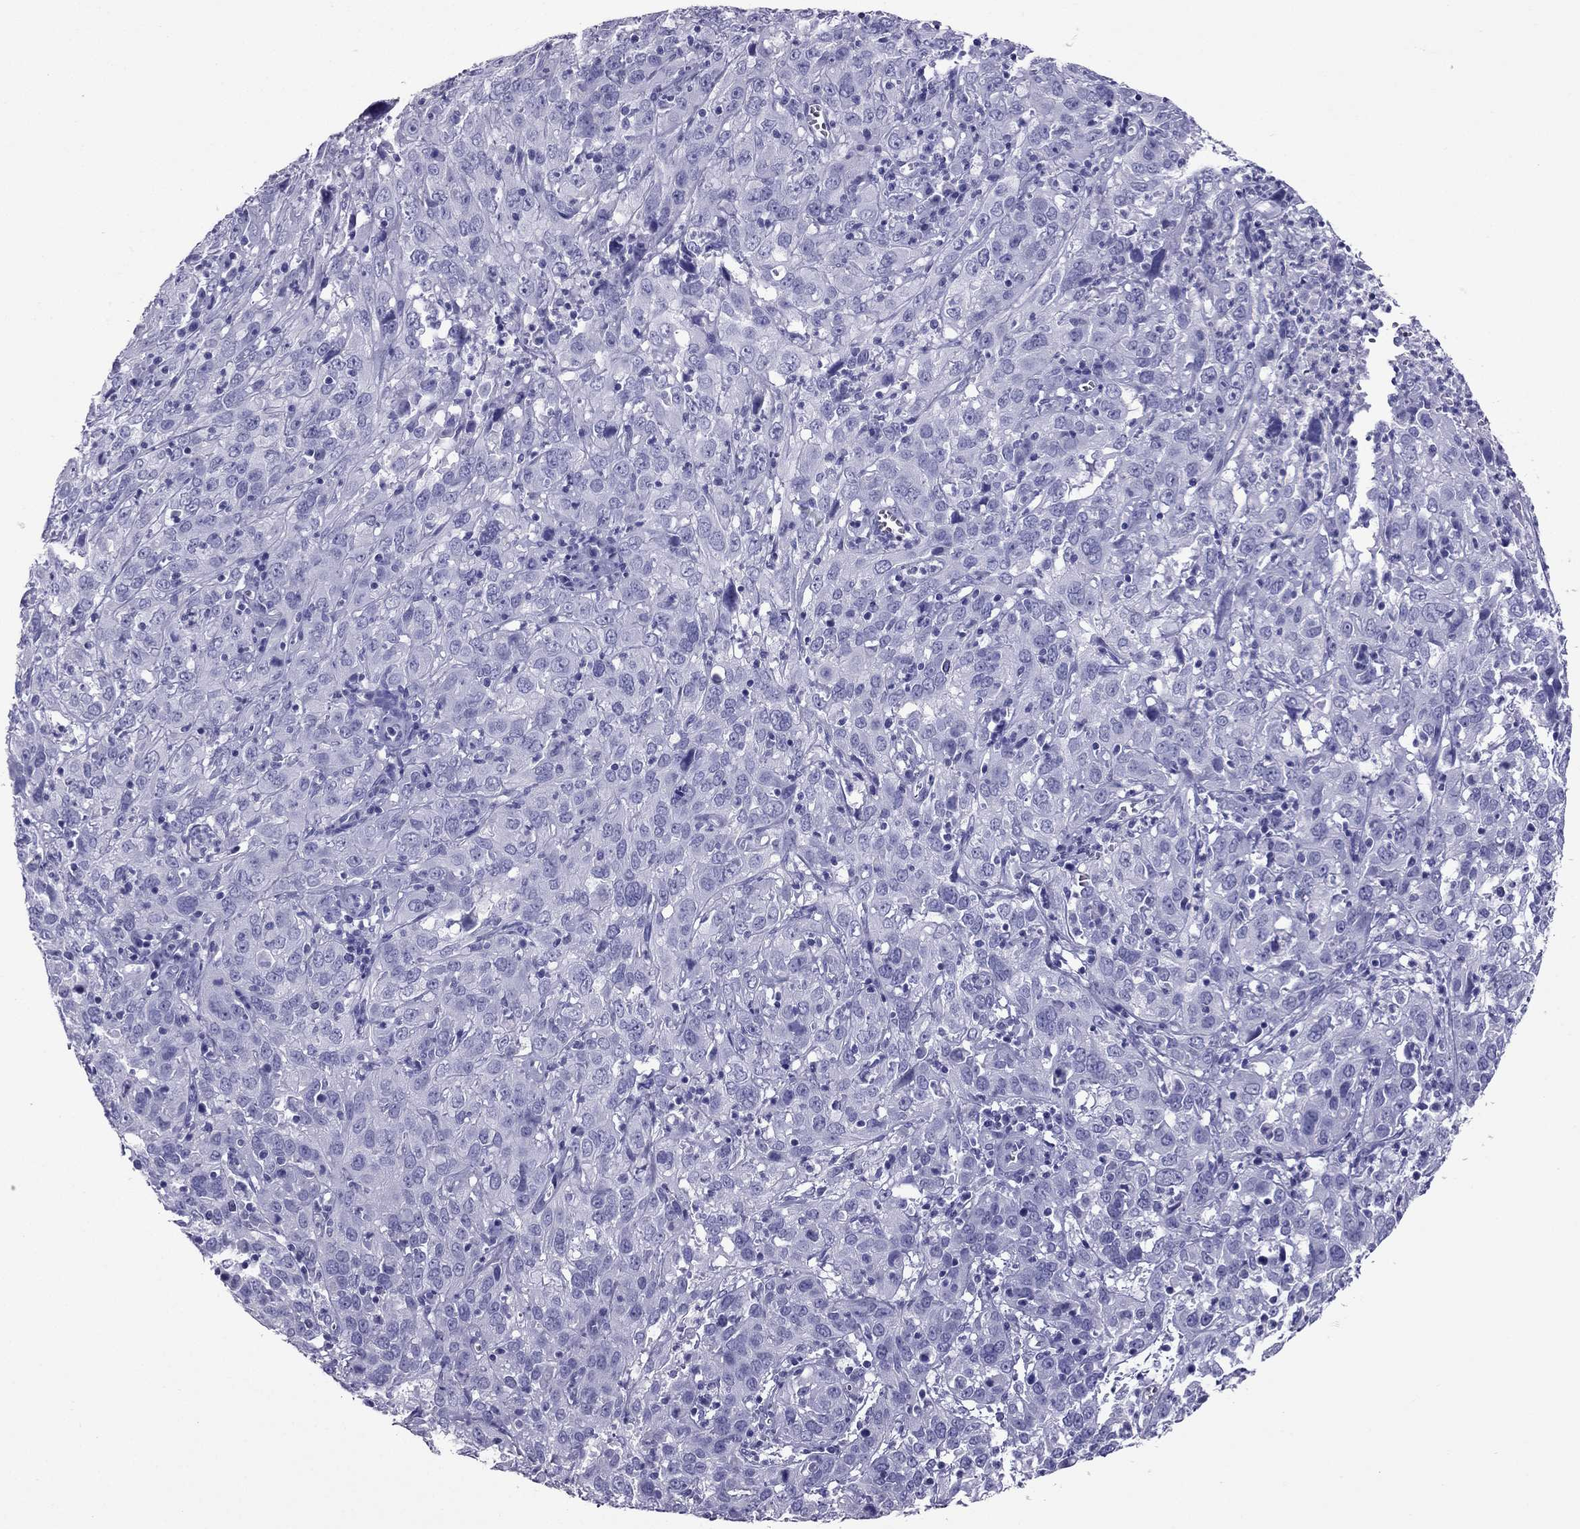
{"staining": {"intensity": "negative", "quantity": "none", "location": "none"}, "tissue": "cervical cancer", "cell_type": "Tumor cells", "image_type": "cancer", "snomed": [{"axis": "morphology", "description": "Squamous cell carcinoma, NOS"}, {"axis": "topography", "description": "Cervix"}], "caption": "DAB immunohistochemical staining of cervical squamous cell carcinoma demonstrates no significant positivity in tumor cells.", "gene": "PDE6A", "patient": {"sex": "female", "age": 32}}